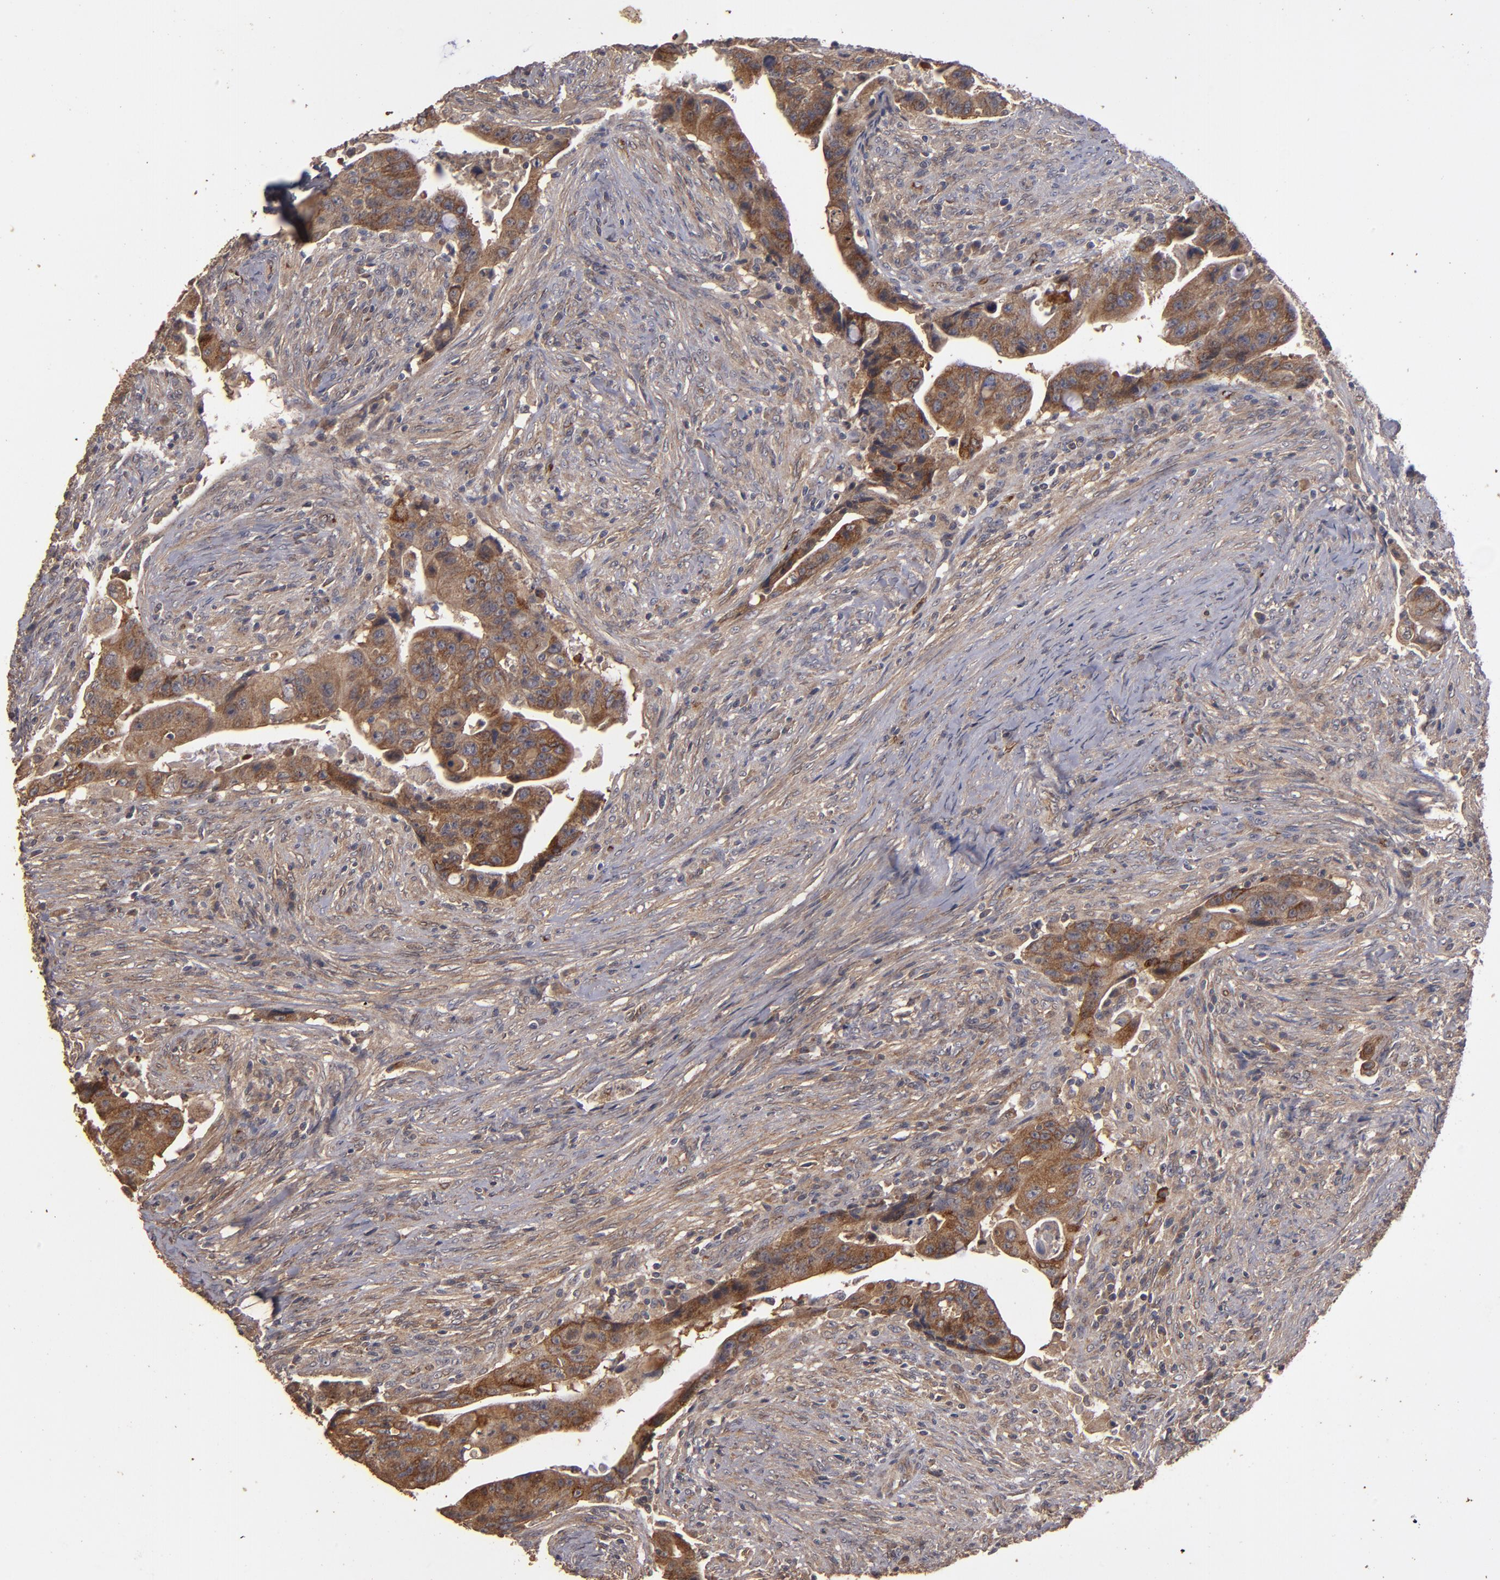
{"staining": {"intensity": "strong", "quantity": ">75%", "location": "cytoplasmic/membranous"}, "tissue": "colorectal cancer", "cell_type": "Tumor cells", "image_type": "cancer", "snomed": [{"axis": "morphology", "description": "Adenocarcinoma, NOS"}, {"axis": "topography", "description": "Rectum"}], "caption": "Colorectal cancer (adenocarcinoma) stained with a brown dye displays strong cytoplasmic/membranous positive expression in about >75% of tumor cells.", "gene": "DIPK2B", "patient": {"sex": "female", "age": 71}}